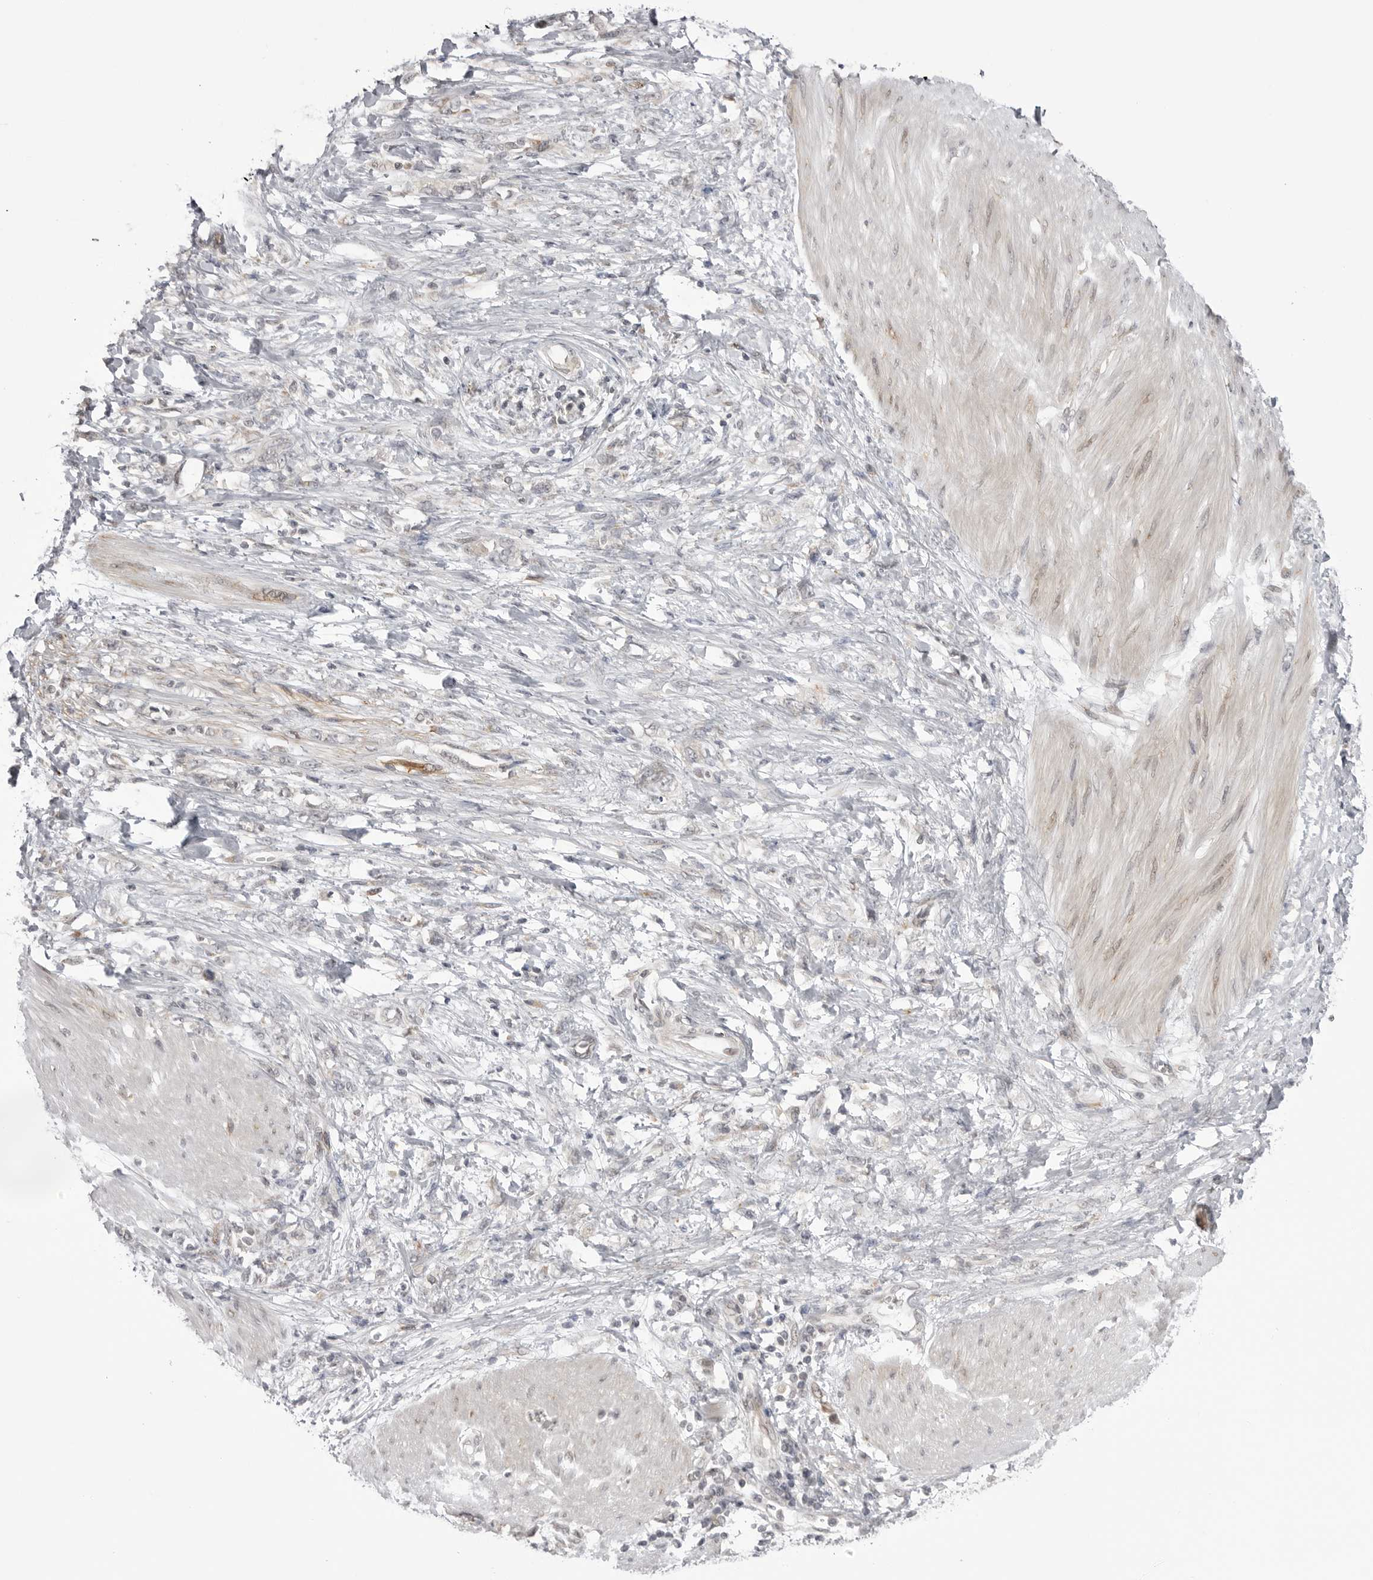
{"staining": {"intensity": "weak", "quantity": "<25%", "location": "cytoplasmic/membranous"}, "tissue": "stomach cancer", "cell_type": "Tumor cells", "image_type": "cancer", "snomed": [{"axis": "morphology", "description": "Adenocarcinoma, NOS"}, {"axis": "topography", "description": "Stomach"}], "caption": "Immunohistochemistry (IHC) of stomach cancer shows no positivity in tumor cells.", "gene": "PTK2B", "patient": {"sex": "female", "age": 76}}